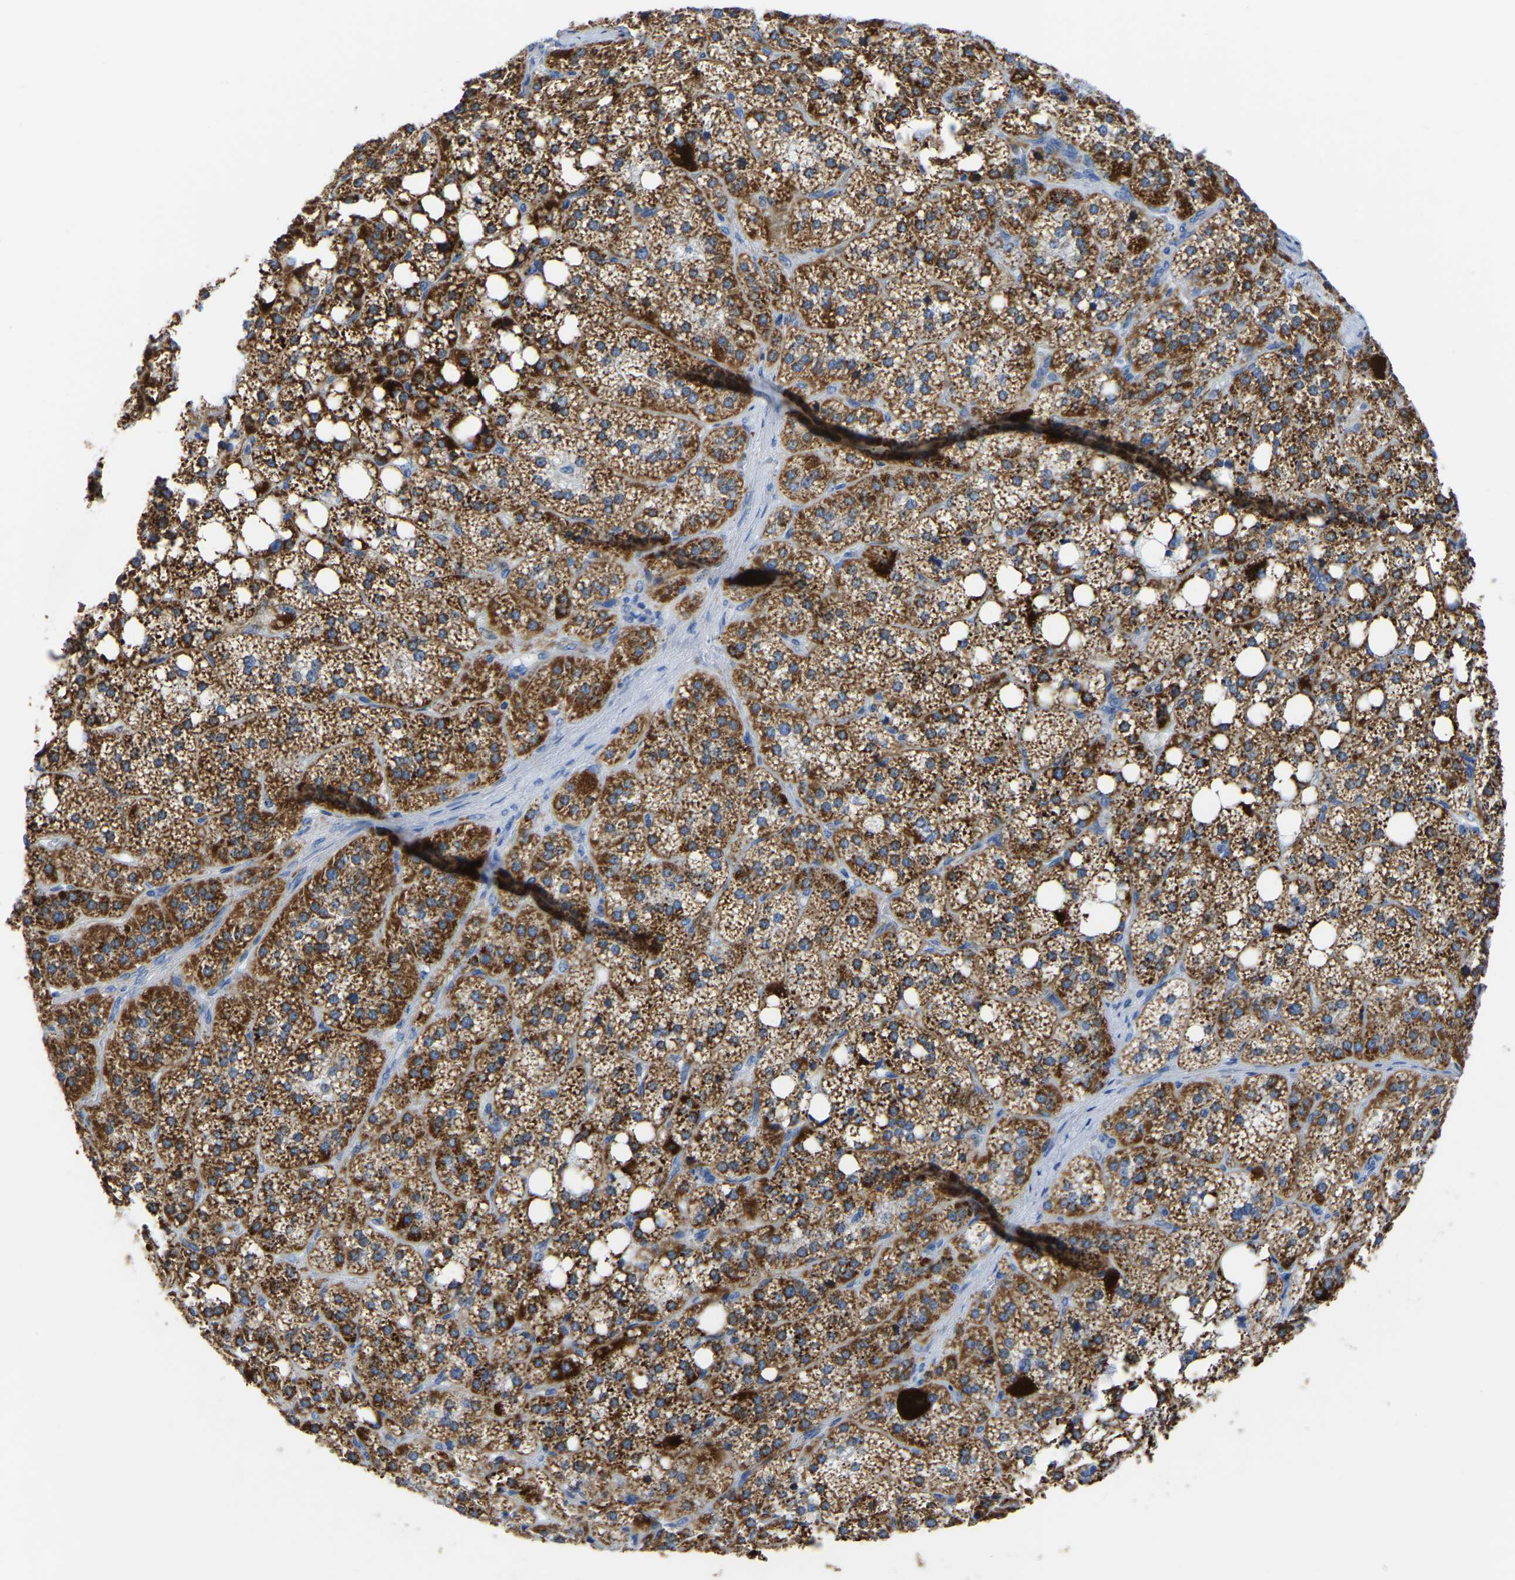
{"staining": {"intensity": "strong", "quantity": ">75%", "location": "cytoplasmic/membranous"}, "tissue": "adrenal gland", "cell_type": "Glandular cells", "image_type": "normal", "snomed": [{"axis": "morphology", "description": "Normal tissue, NOS"}, {"axis": "topography", "description": "Adrenal gland"}], "caption": "Protein staining by immunohistochemistry displays strong cytoplasmic/membranous positivity in about >75% of glandular cells in benign adrenal gland.", "gene": "ETFA", "patient": {"sex": "female", "age": 59}}